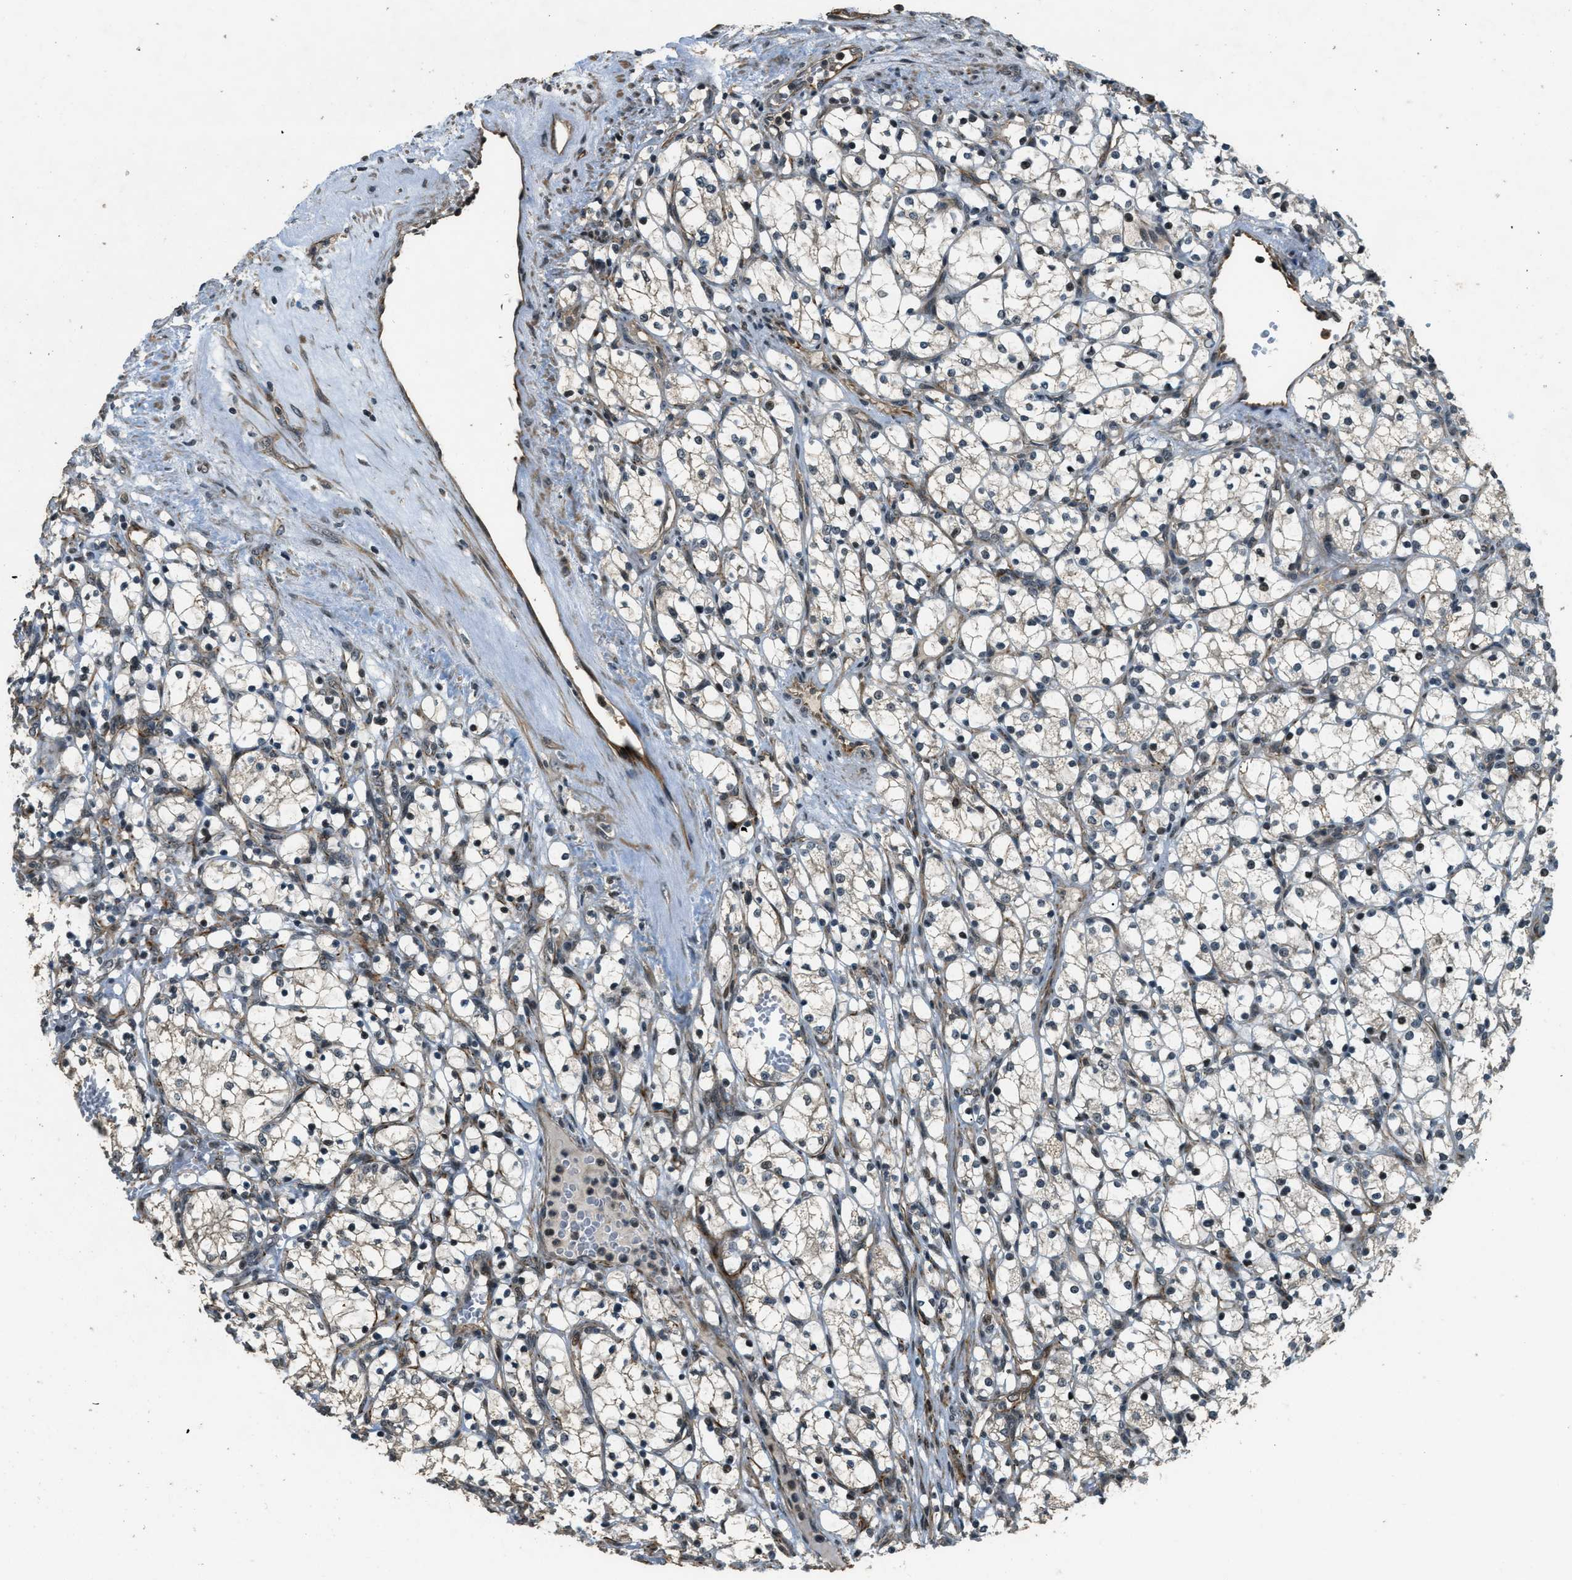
{"staining": {"intensity": "negative", "quantity": "none", "location": "none"}, "tissue": "renal cancer", "cell_type": "Tumor cells", "image_type": "cancer", "snomed": [{"axis": "morphology", "description": "Adenocarcinoma, NOS"}, {"axis": "topography", "description": "Kidney"}], "caption": "IHC of renal adenocarcinoma demonstrates no staining in tumor cells.", "gene": "MED21", "patient": {"sex": "female", "age": 69}}